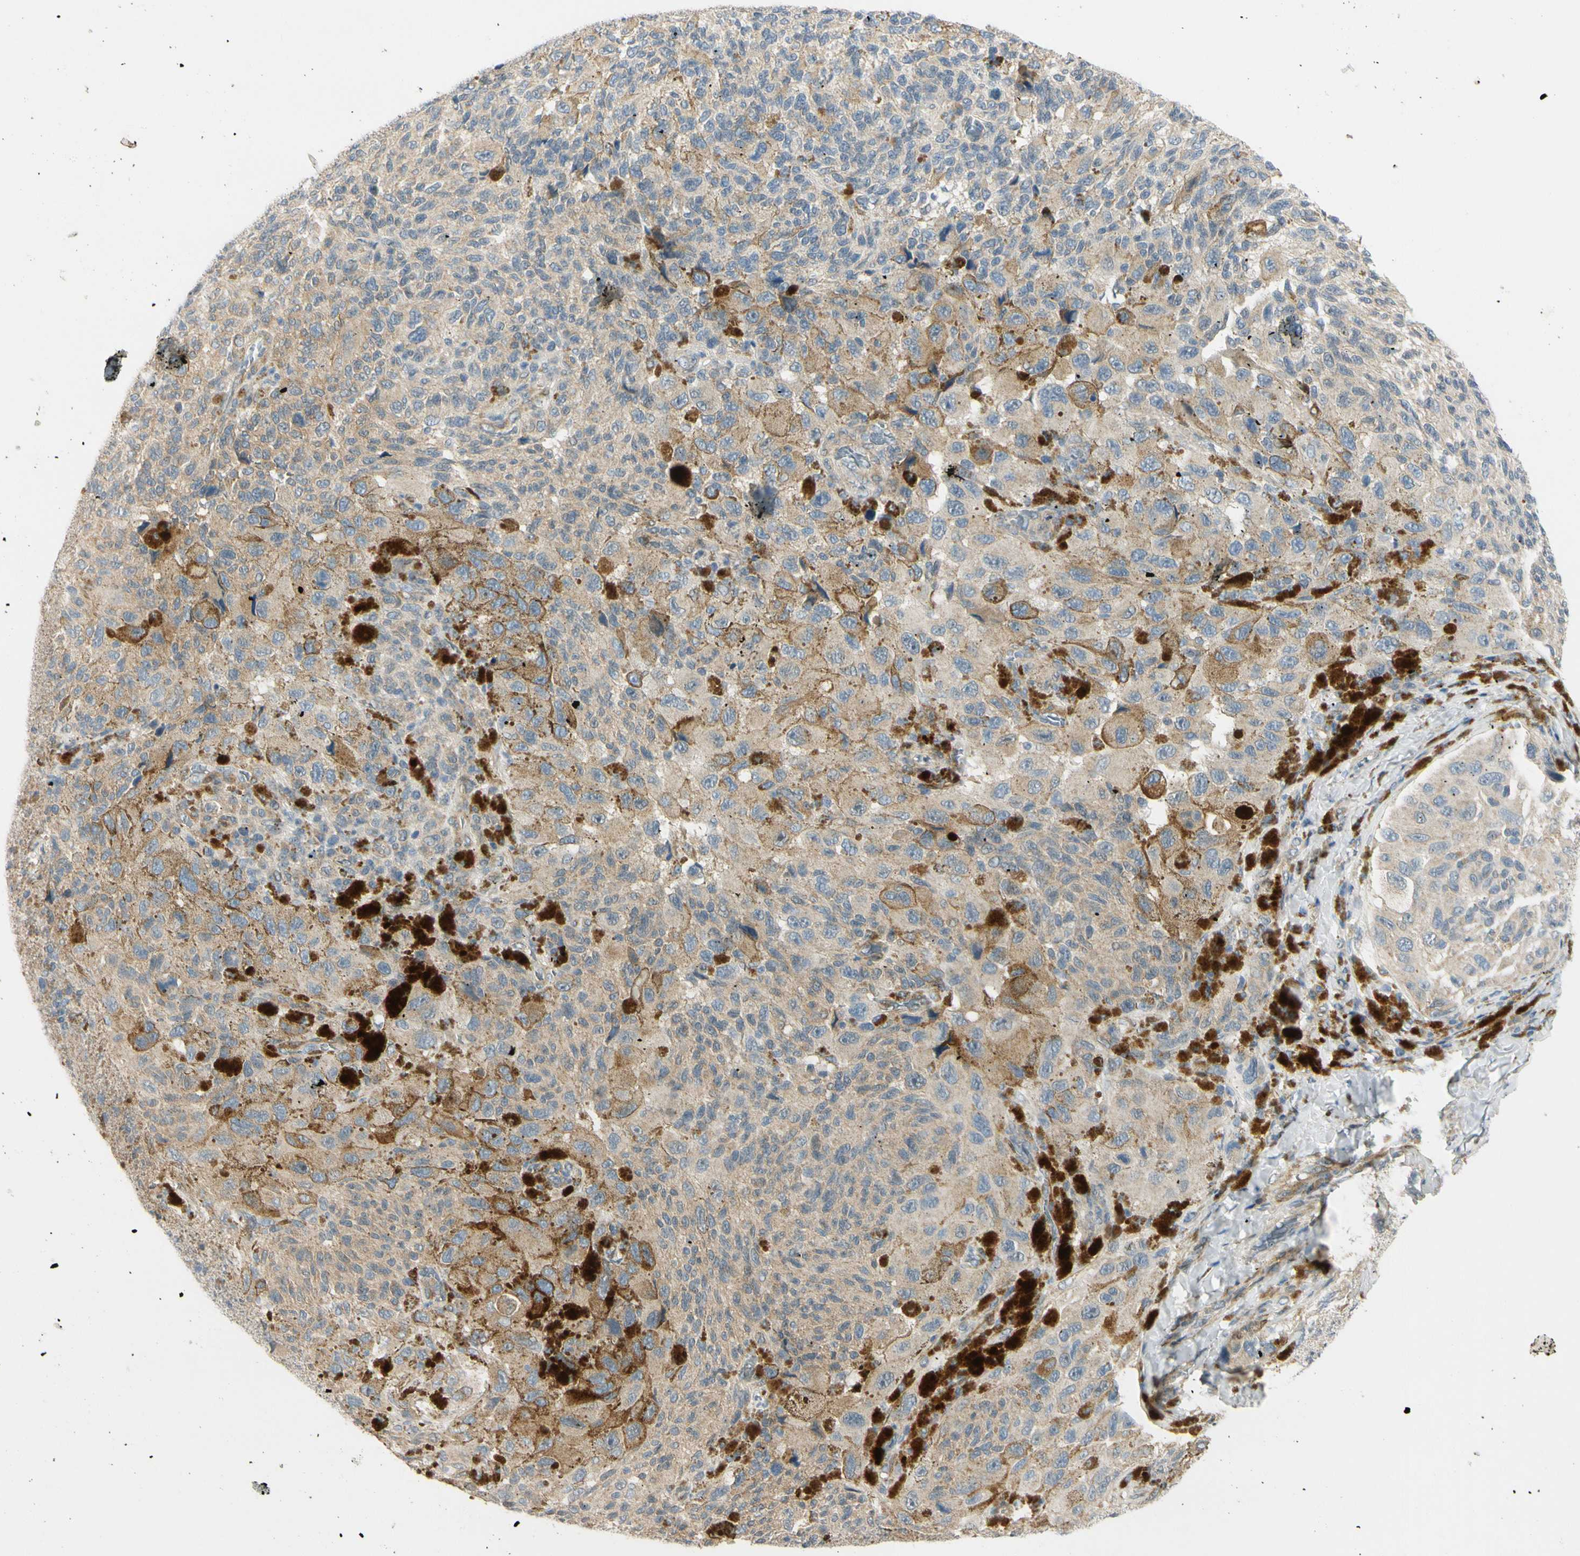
{"staining": {"intensity": "weak", "quantity": "25%-75%", "location": "cytoplasmic/membranous"}, "tissue": "melanoma", "cell_type": "Tumor cells", "image_type": "cancer", "snomed": [{"axis": "morphology", "description": "Malignant melanoma, NOS"}, {"axis": "topography", "description": "Skin"}], "caption": "IHC micrograph of malignant melanoma stained for a protein (brown), which displays low levels of weak cytoplasmic/membranous expression in approximately 25%-75% of tumor cells.", "gene": "FHL2", "patient": {"sex": "female", "age": 73}}